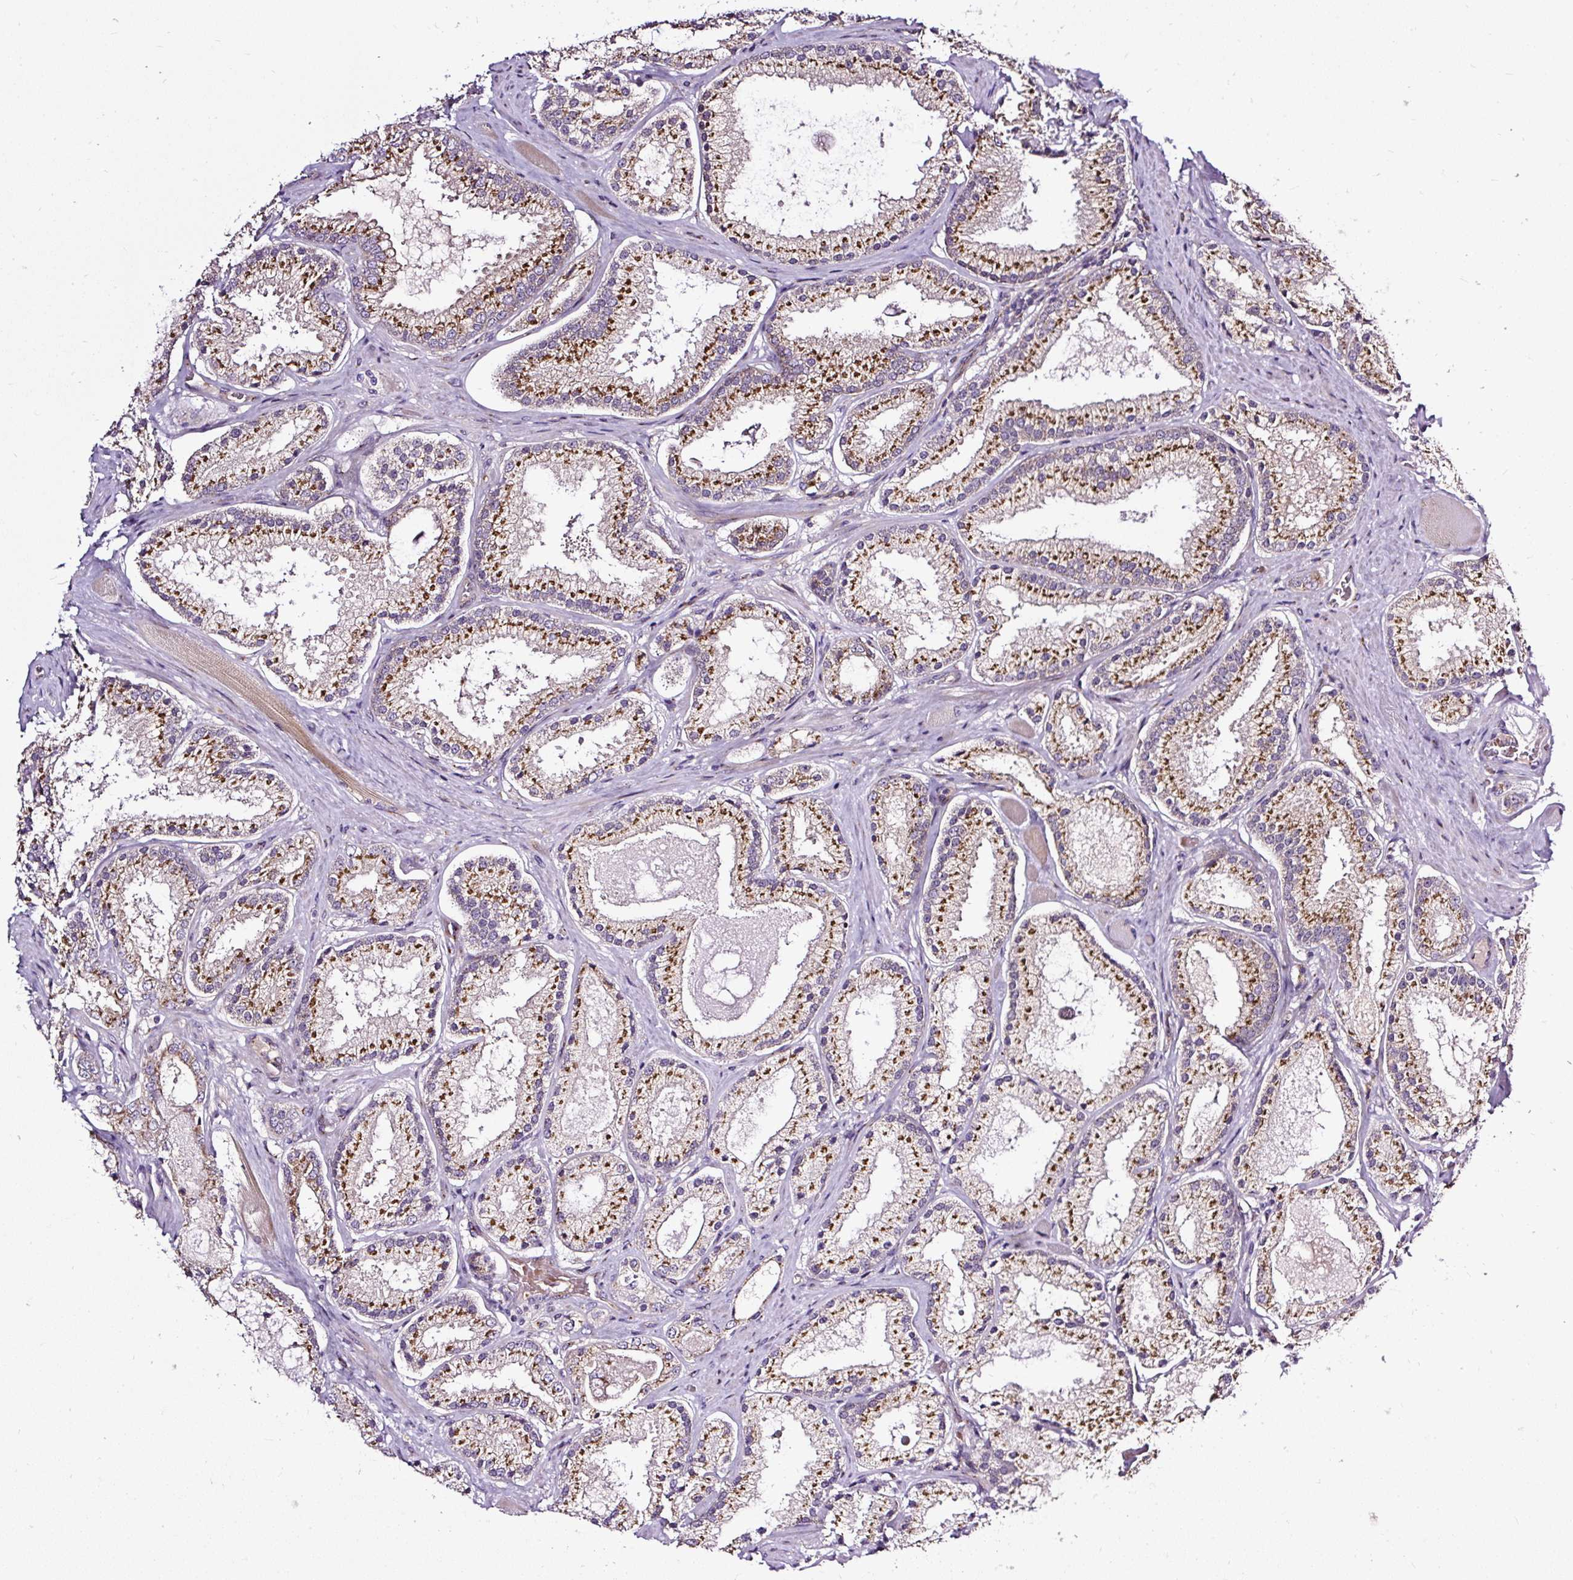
{"staining": {"intensity": "strong", "quantity": ">75%", "location": "cytoplasmic/membranous"}, "tissue": "prostate cancer", "cell_type": "Tumor cells", "image_type": "cancer", "snomed": [{"axis": "morphology", "description": "Adenocarcinoma, High grade"}, {"axis": "topography", "description": "Prostate"}], "caption": "DAB (3,3'-diaminobenzidine) immunohistochemical staining of high-grade adenocarcinoma (prostate) reveals strong cytoplasmic/membranous protein expression in about >75% of tumor cells.", "gene": "MSMP", "patient": {"sex": "male", "age": 68}}